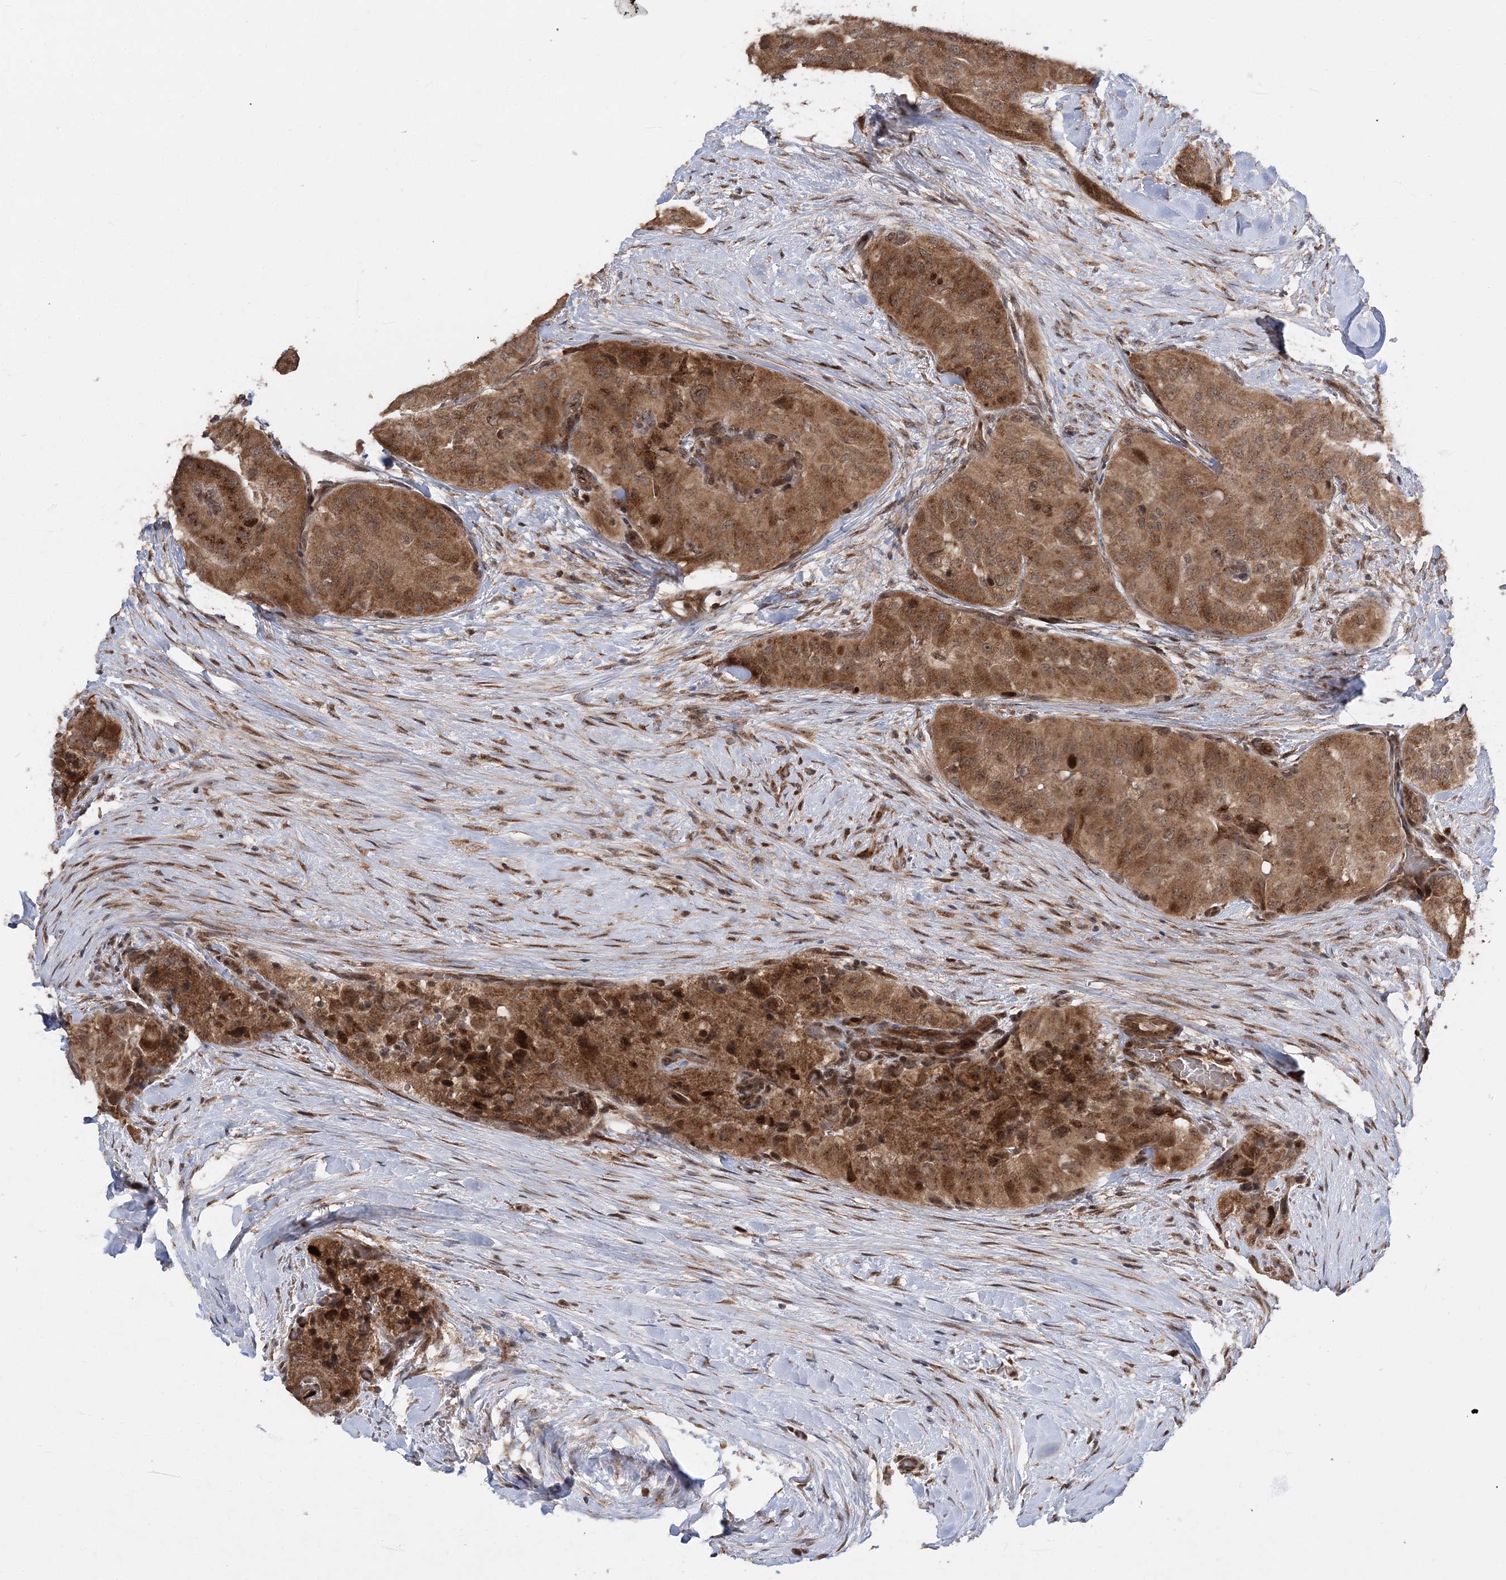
{"staining": {"intensity": "moderate", "quantity": ">75%", "location": "cytoplasmic/membranous,nuclear"}, "tissue": "thyroid cancer", "cell_type": "Tumor cells", "image_type": "cancer", "snomed": [{"axis": "morphology", "description": "Papillary adenocarcinoma, NOS"}, {"axis": "topography", "description": "Thyroid gland"}], "caption": "Protein positivity by immunohistochemistry shows moderate cytoplasmic/membranous and nuclear staining in approximately >75% of tumor cells in thyroid cancer (papillary adenocarcinoma). Using DAB (3,3'-diaminobenzidine) (brown) and hematoxylin (blue) stains, captured at high magnification using brightfield microscopy.", "gene": "KIF4A", "patient": {"sex": "female", "age": 59}}